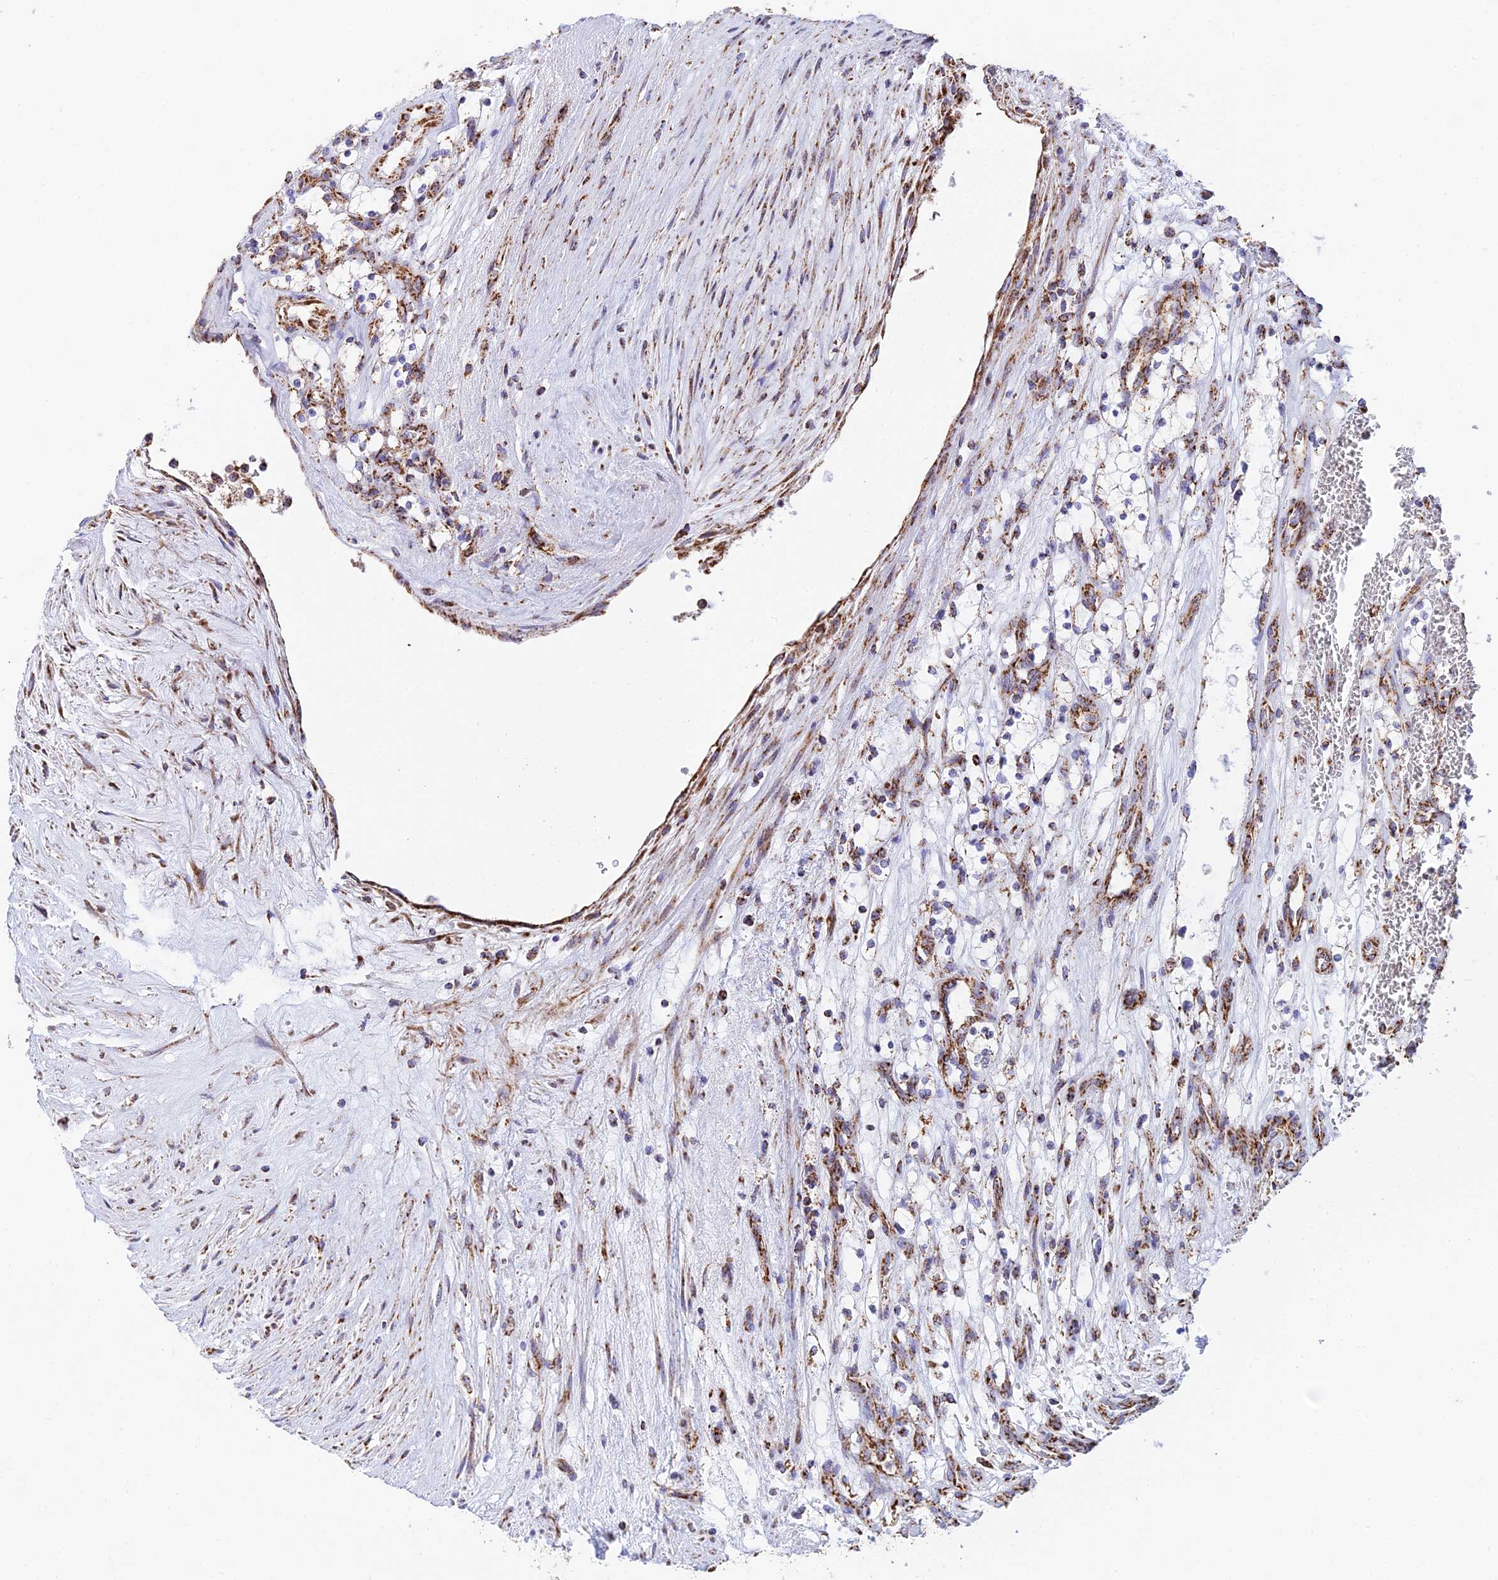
{"staining": {"intensity": "moderate", "quantity": "25%-75%", "location": "cytoplasmic/membranous"}, "tissue": "renal cancer", "cell_type": "Tumor cells", "image_type": "cancer", "snomed": [{"axis": "morphology", "description": "Adenocarcinoma, NOS"}, {"axis": "topography", "description": "Kidney"}], "caption": "The image reveals immunohistochemical staining of renal cancer (adenocarcinoma). There is moderate cytoplasmic/membranous positivity is present in about 25%-75% of tumor cells.", "gene": "CHCHD3", "patient": {"sex": "female", "age": 69}}